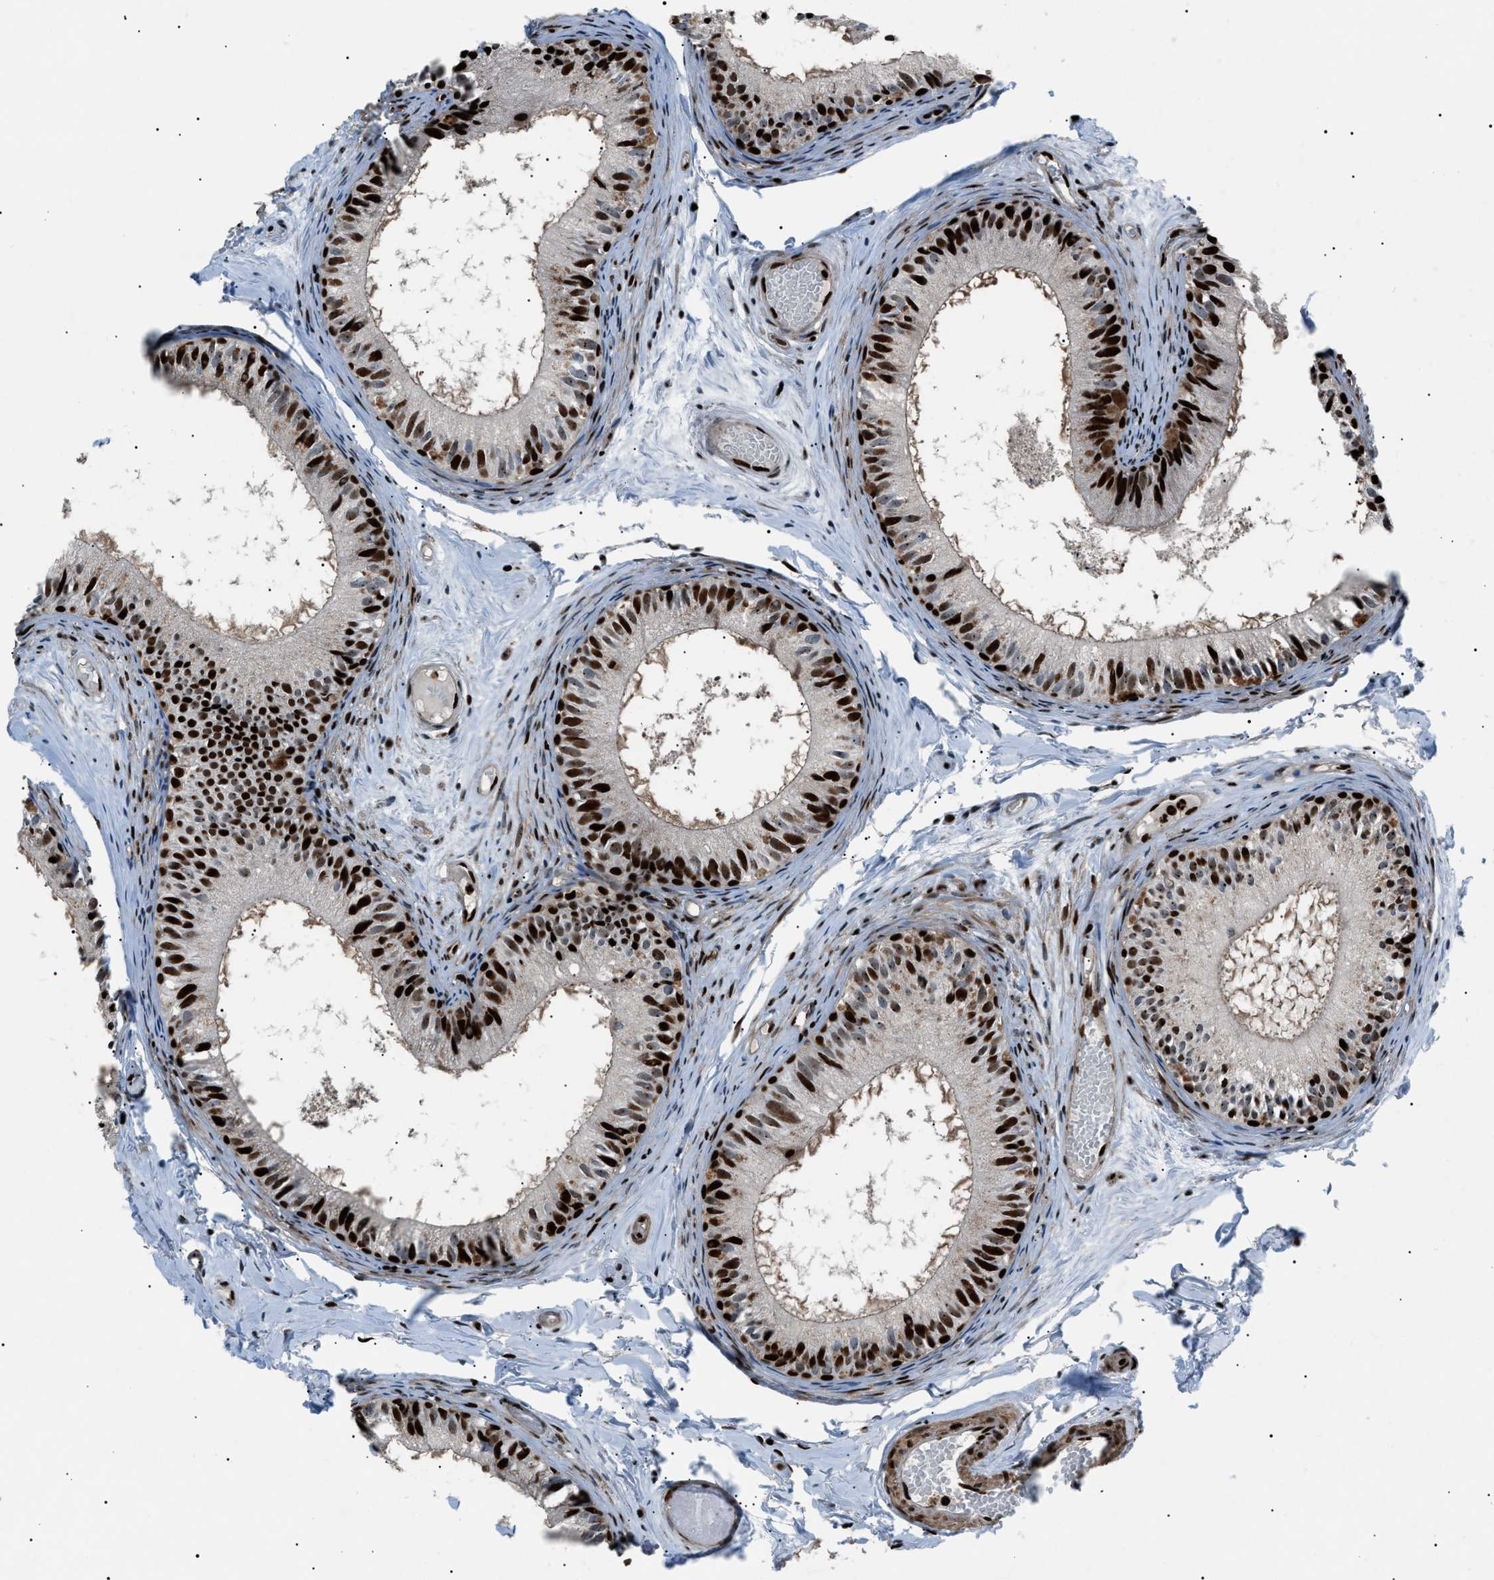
{"staining": {"intensity": "strong", "quantity": ">75%", "location": "nuclear"}, "tissue": "epididymis", "cell_type": "Glandular cells", "image_type": "normal", "snomed": [{"axis": "morphology", "description": "Normal tissue, NOS"}, {"axis": "topography", "description": "Epididymis"}], "caption": "Immunohistochemistry of unremarkable human epididymis exhibits high levels of strong nuclear staining in approximately >75% of glandular cells.", "gene": "PRKX", "patient": {"sex": "male", "age": 46}}